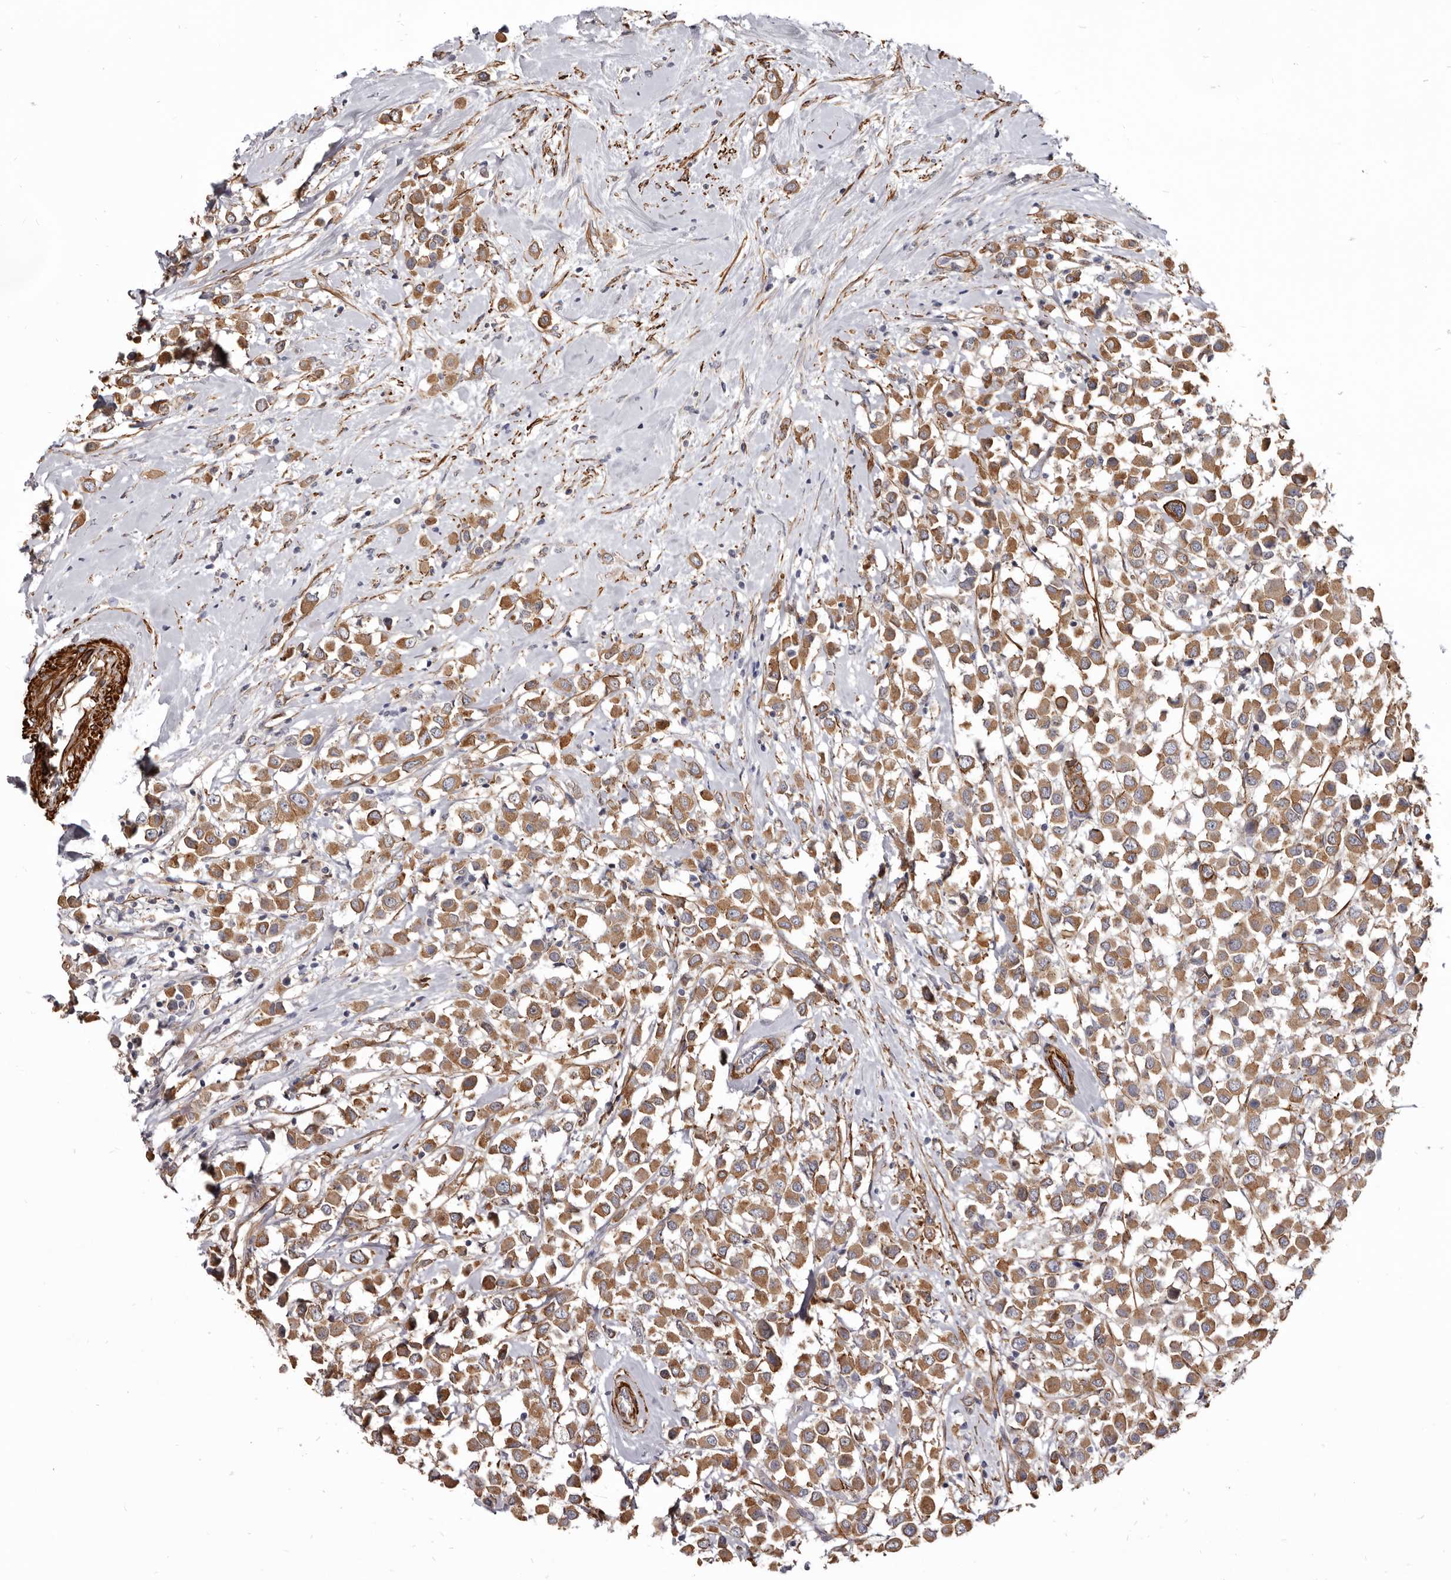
{"staining": {"intensity": "strong", "quantity": ">75%", "location": "cytoplasmic/membranous"}, "tissue": "breast cancer", "cell_type": "Tumor cells", "image_type": "cancer", "snomed": [{"axis": "morphology", "description": "Duct carcinoma"}, {"axis": "topography", "description": "Breast"}], "caption": "Protein expression analysis of human intraductal carcinoma (breast) reveals strong cytoplasmic/membranous staining in about >75% of tumor cells. Using DAB (brown) and hematoxylin (blue) stains, captured at high magnification using brightfield microscopy.", "gene": "CGN", "patient": {"sex": "female", "age": 61}}